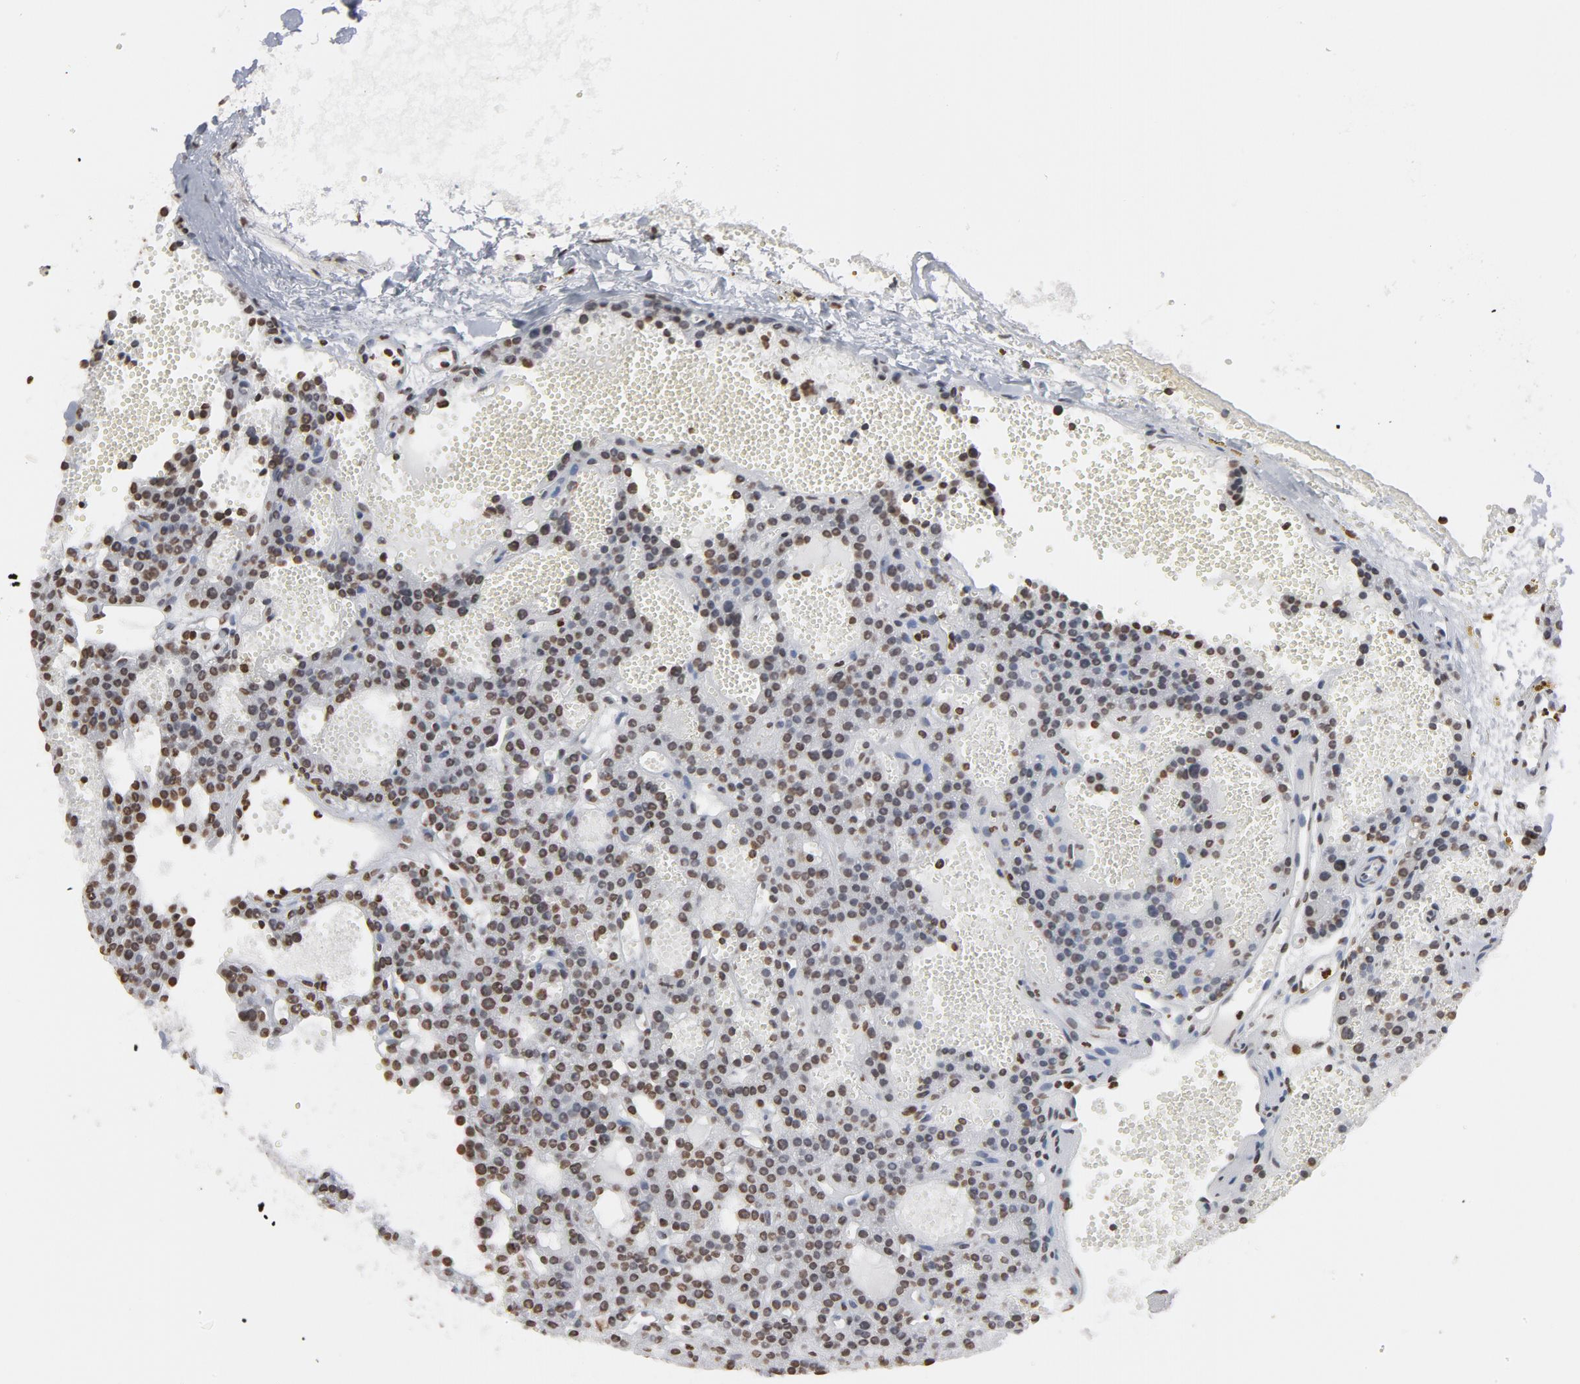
{"staining": {"intensity": "moderate", "quantity": ">75%", "location": "nuclear"}, "tissue": "parathyroid gland", "cell_type": "Glandular cells", "image_type": "normal", "snomed": [{"axis": "morphology", "description": "Normal tissue, NOS"}, {"axis": "topography", "description": "Parathyroid gland"}], "caption": "Immunohistochemistry of benign human parathyroid gland demonstrates medium levels of moderate nuclear positivity in about >75% of glandular cells. Immunohistochemistry (ihc) stains the protein in brown and the nuclei are stained blue.", "gene": "H2AC12", "patient": {"sex": "male", "age": 25}}